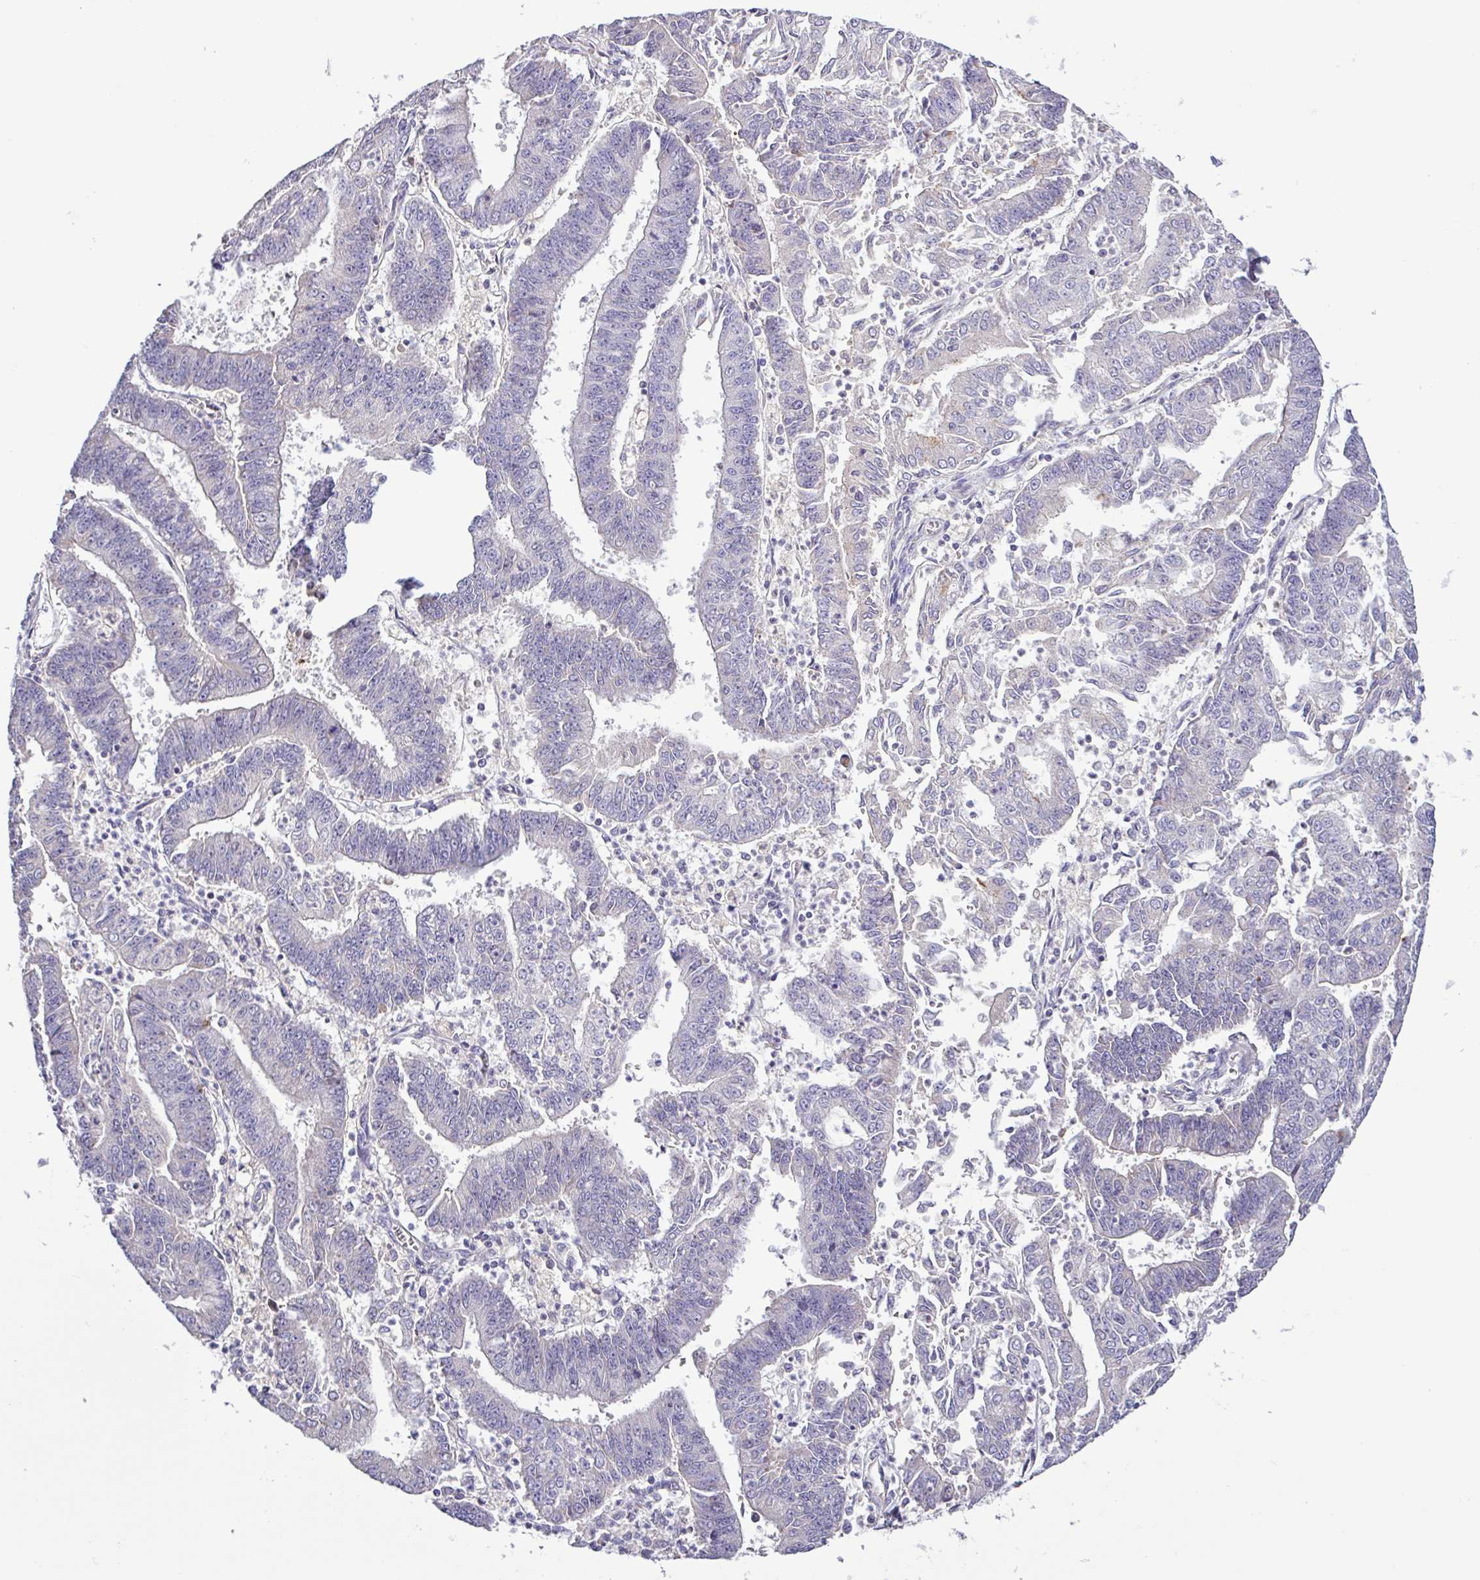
{"staining": {"intensity": "negative", "quantity": "none", "location": "none"}, "tissue": "endometrial cancer", "cell_type": "Tumor cells", "image_type": "cancer", "snomed": [{"axis": "morphology", "description": "Adenocarcinoma, NOS"}, {"axis": "topography", "description": "Endometrium"}], "caption": "The immunohistochemistry (IHC) image has no significant positivity in tumor cells of endometrial adenocarcinoma tissue.", "gene": "SFTPB", "patient": {"sex": "female", "age": 73}}